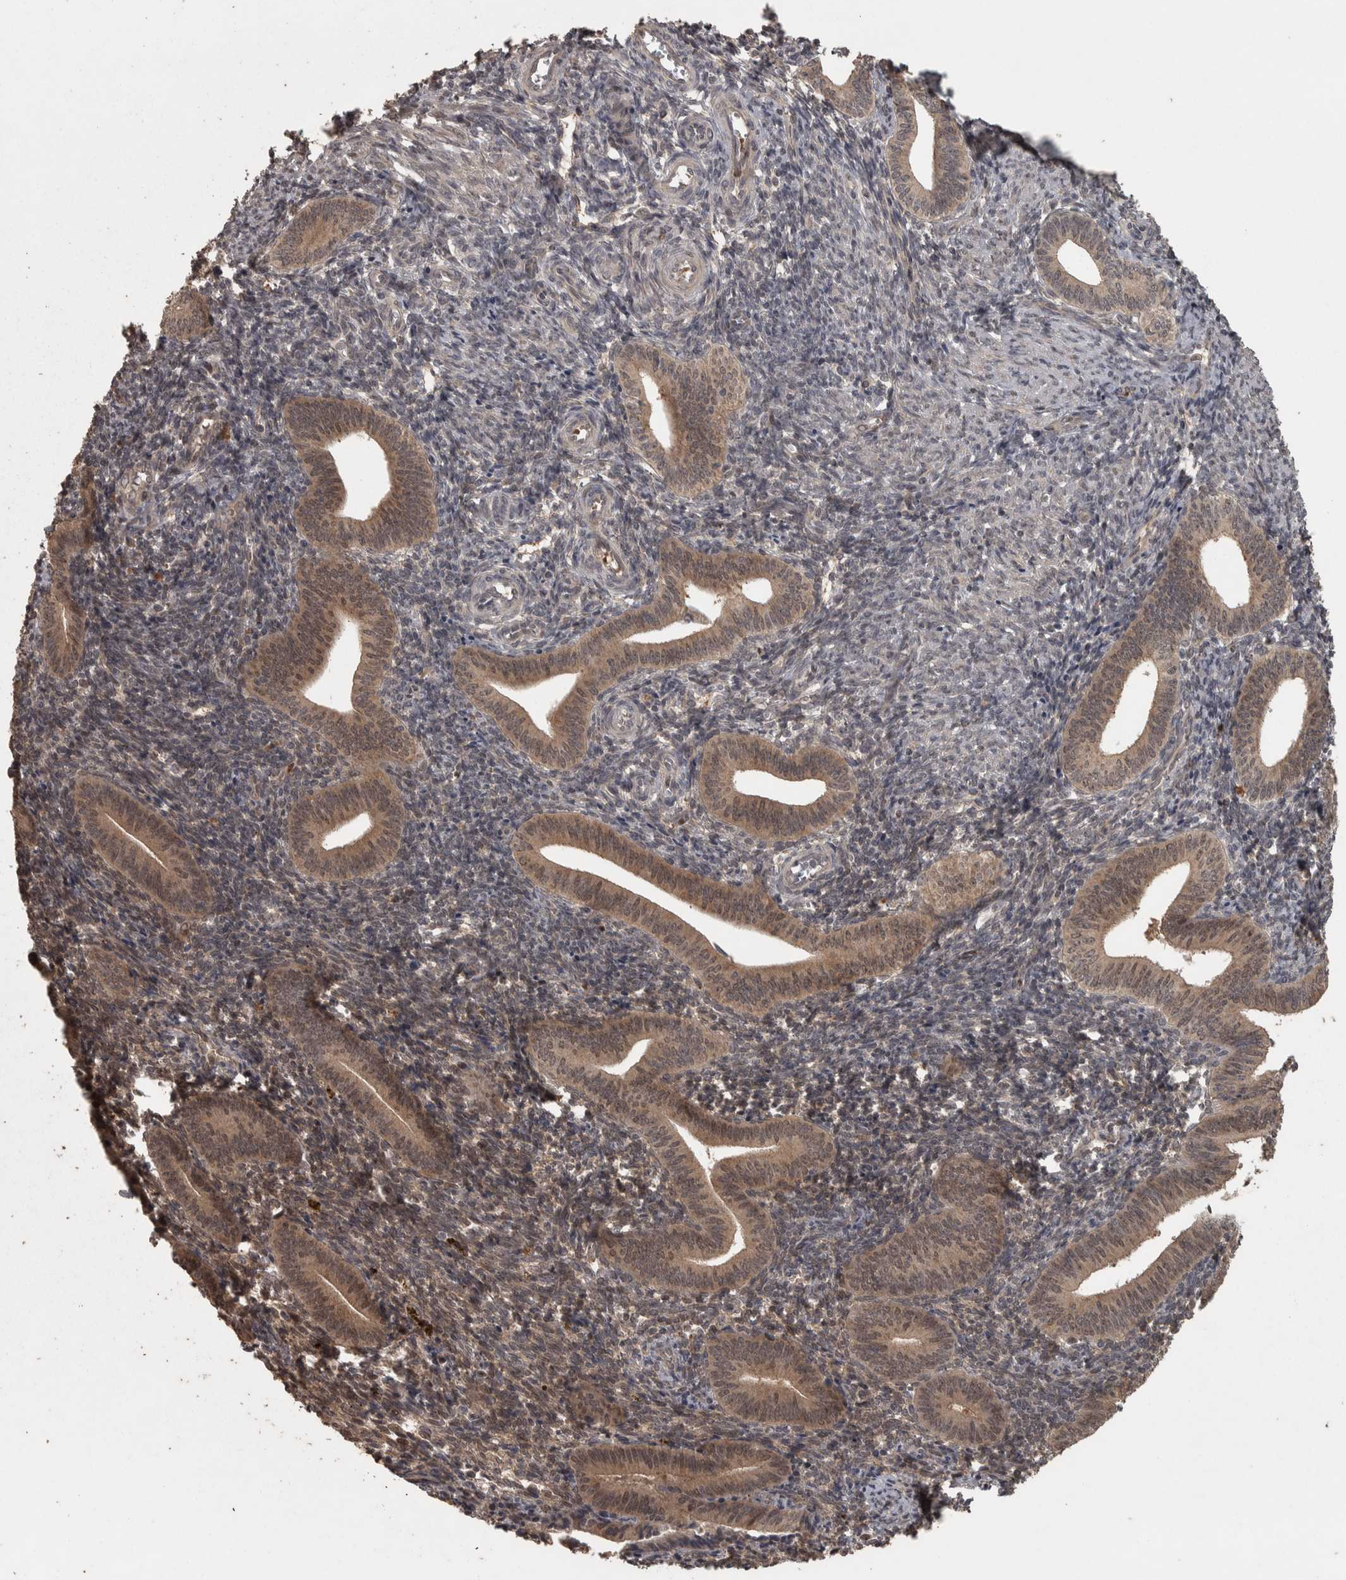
{"staining": {"intensity": "weak", "quantity": "<25%", "location": "nuclear"}, "tissue": "endometrium", "cell_type": "Cells in endometrial stroma", "image_type": "normal", "snomed": [{"axis": "morphology", "description": "Normal tissue, NOS"}, {"axis": "topography", "description": "Uterus"}, {"axis": "topography", "description": "Endometrium"}], "caption": "Human endometrium stained for a protein using immunohistochemistry shows no expression in cells in endometrial stroma.", "gene": "ACO1", "patient": {"sex": "female", "age": 33}}